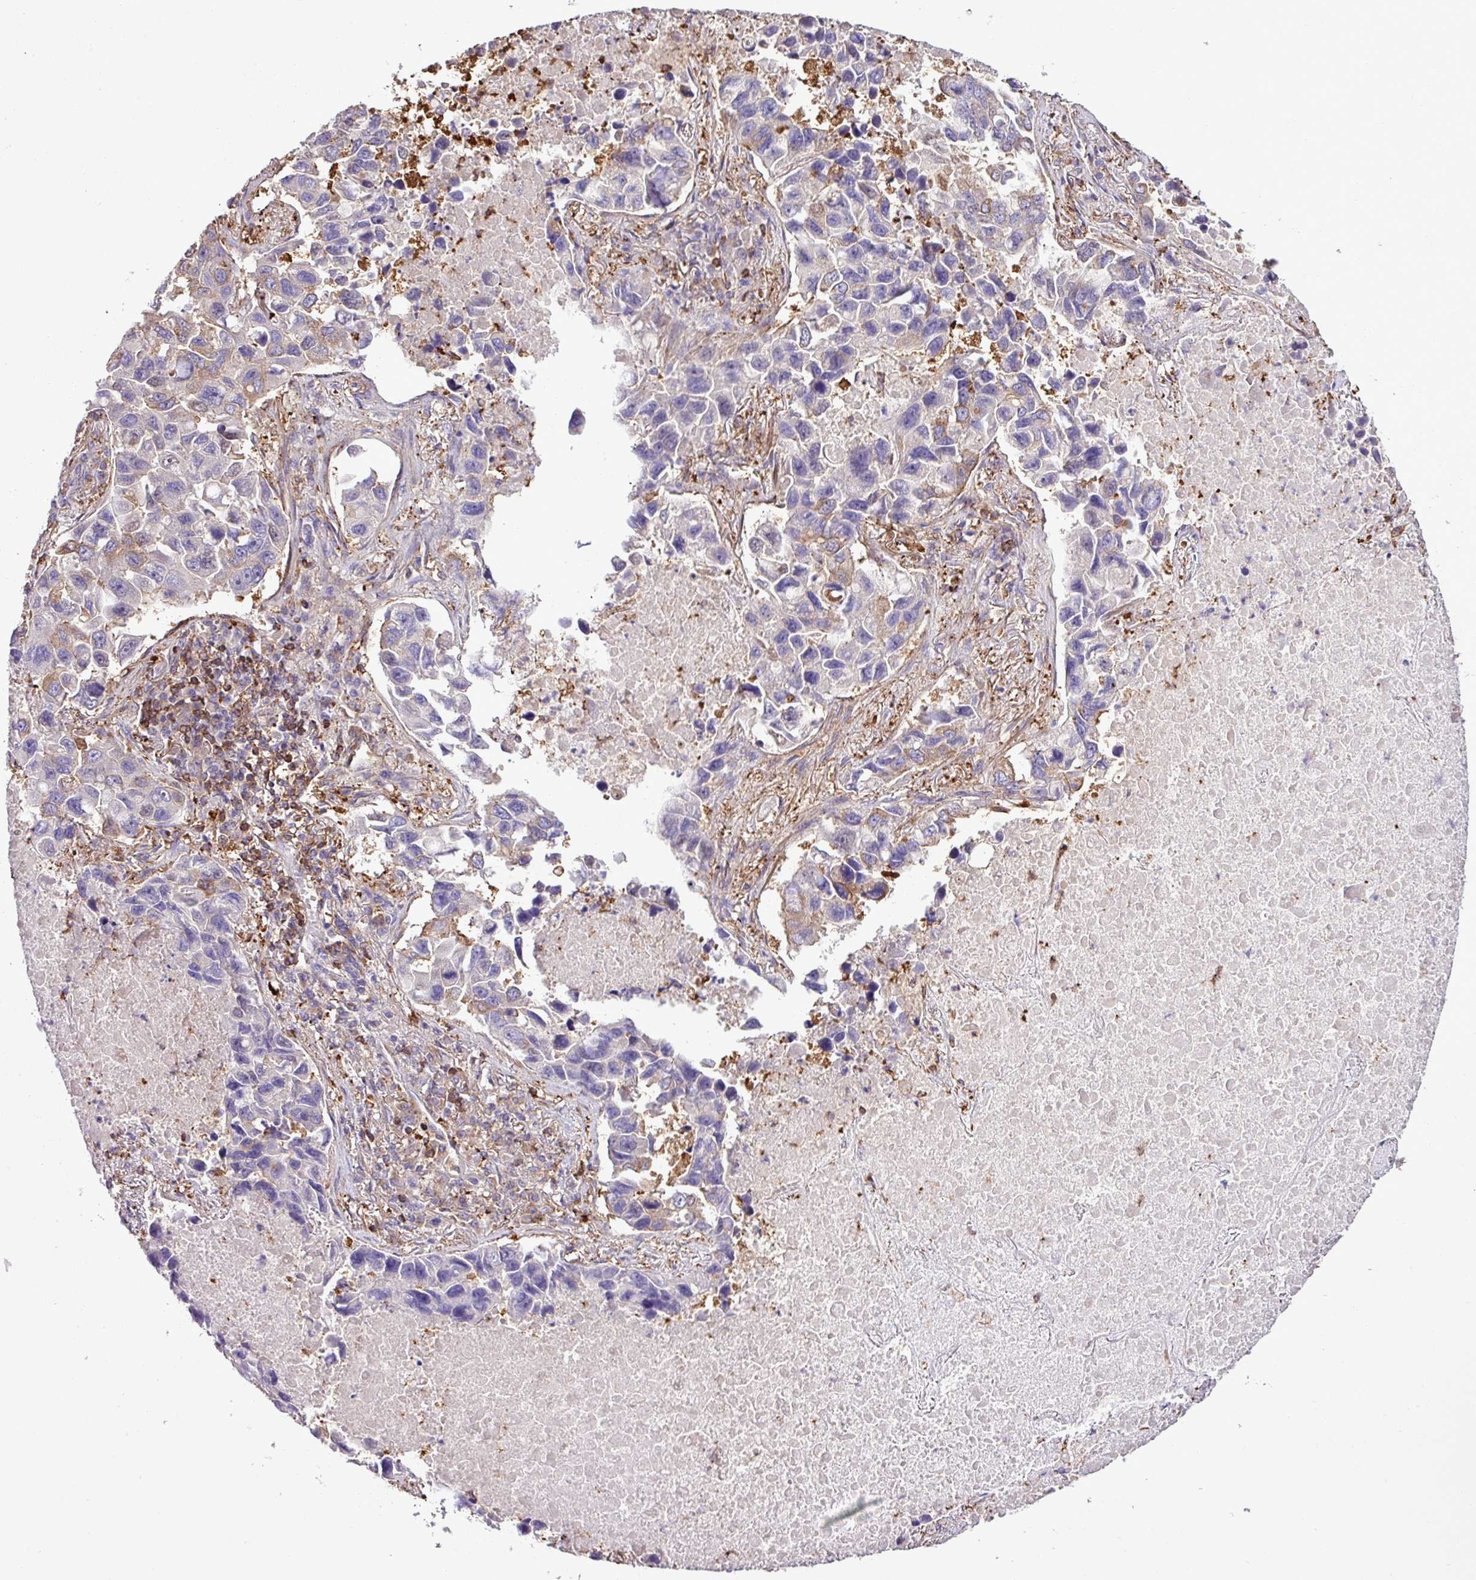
{"staining": {"intensity": "weak", "quantity": "25%-75%", "location": "cytoplasmic/membranous"}, "tissue": "lung cancer", "cell_type": "Tumor cells", "image_type": "cancer", "snomed": [{"axis": "morphology", "description": "Adenocarcinoma, NOS"}, {"axis": "topography", "description": "Lung"}], "caption": "A high-resolution histopathology image shows IHC staining of lung adenocarcinoma, which exhibits weak cytoplasmic/membranous positivity in about 25%-75% of tumor cells.", "gene": "PGAP6", "patient": {"sex": "male", "age": 64}}